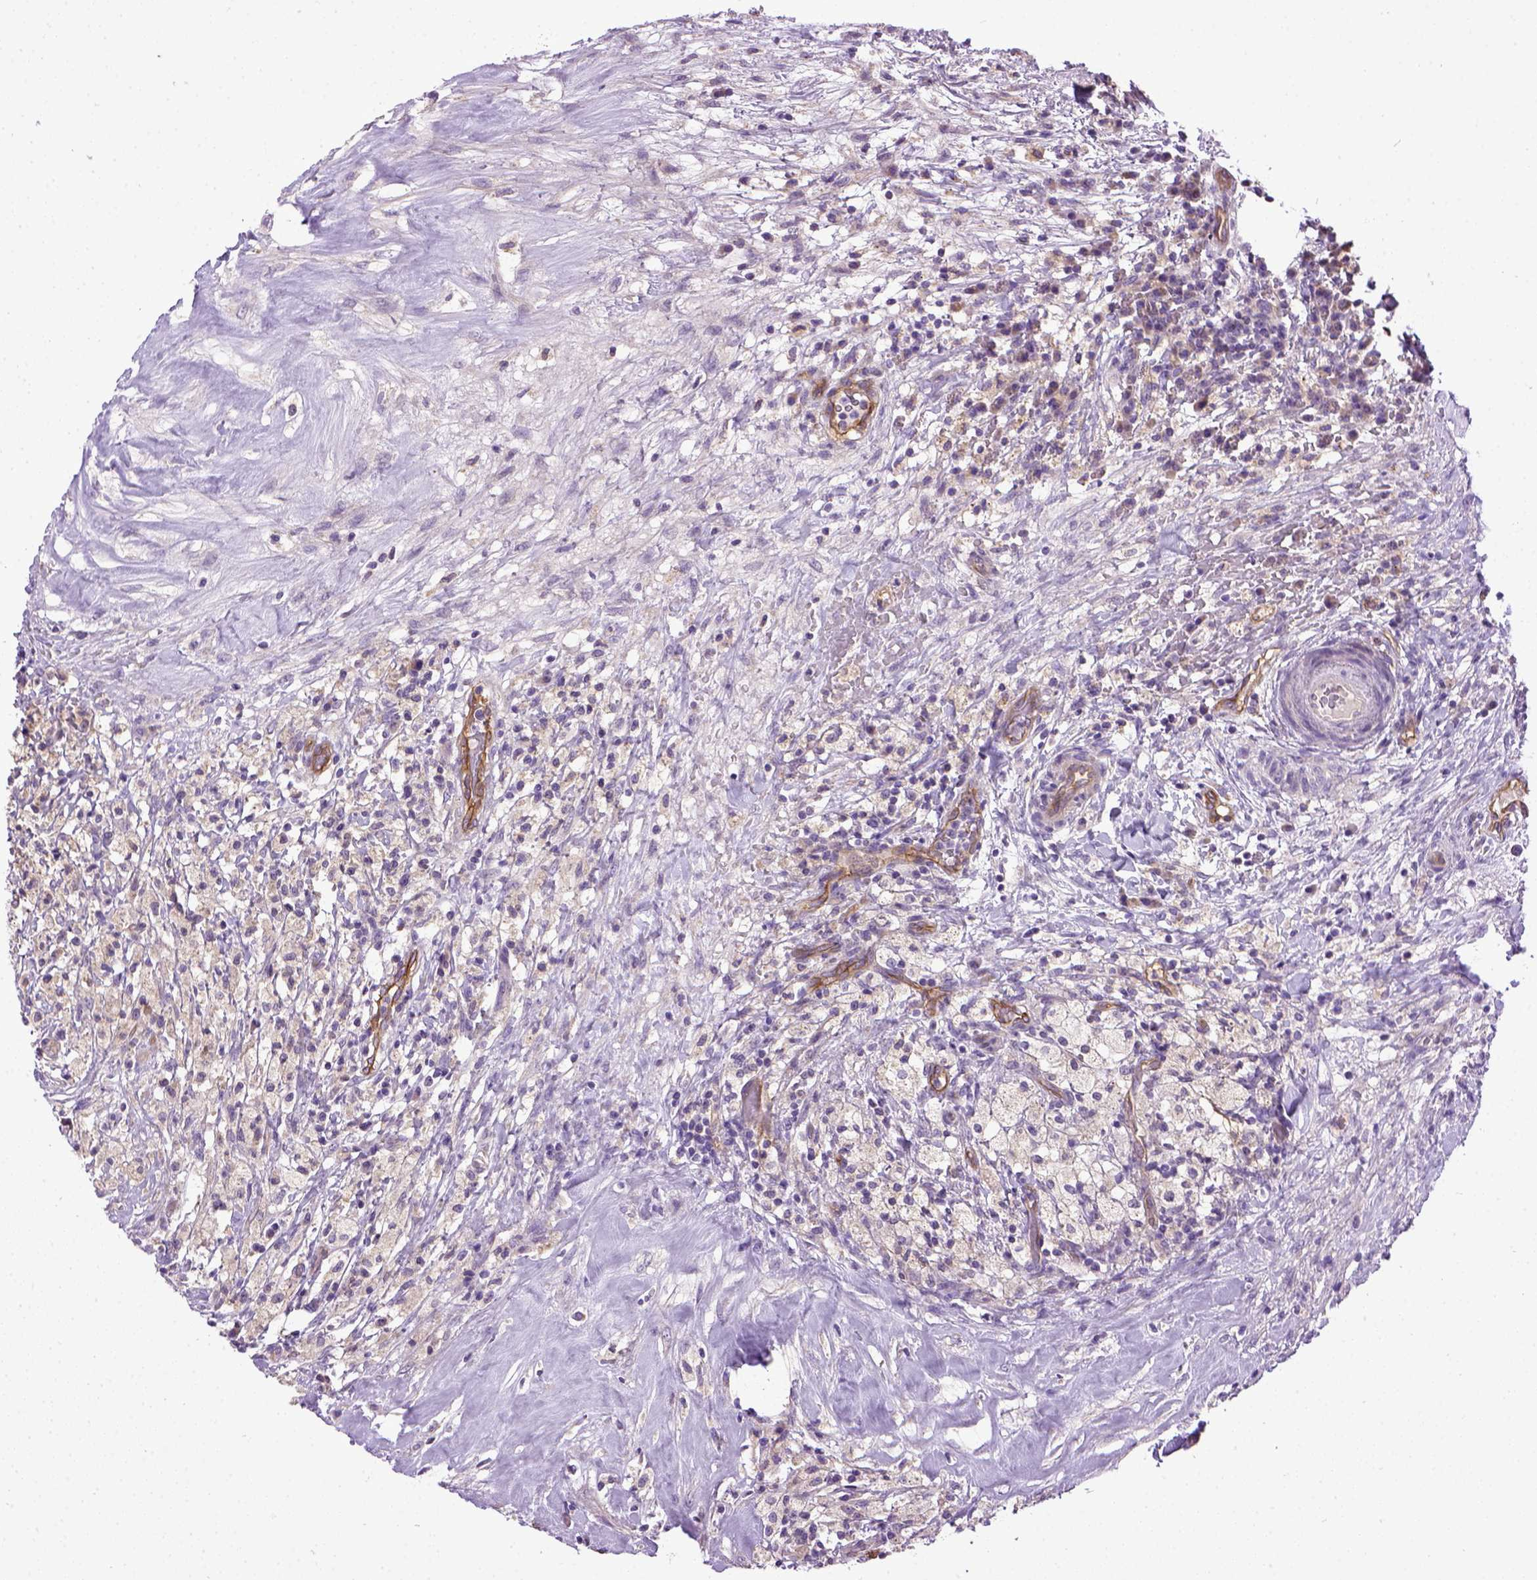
{"staining": {"intensity": "negative", "quantity": "none", "location": "none"}, "tissue": "testis cancer", "cell_type": "Tumor cells", "image_type": "cancer", "snomed": [{"axis": "morphology", "description": "Necrosis, NOS"}, {"axis": "morphology", "description": "Carcinoma, Embryonal, NOS"}, {"axis": "topography", "description": "Testis"}], "caption": "Immunohistochemistry (IHC) of human testis cancer shows no expression in tumor cells.", "gene": "ENG", "patient": {"sex": "male", "age": 19}}